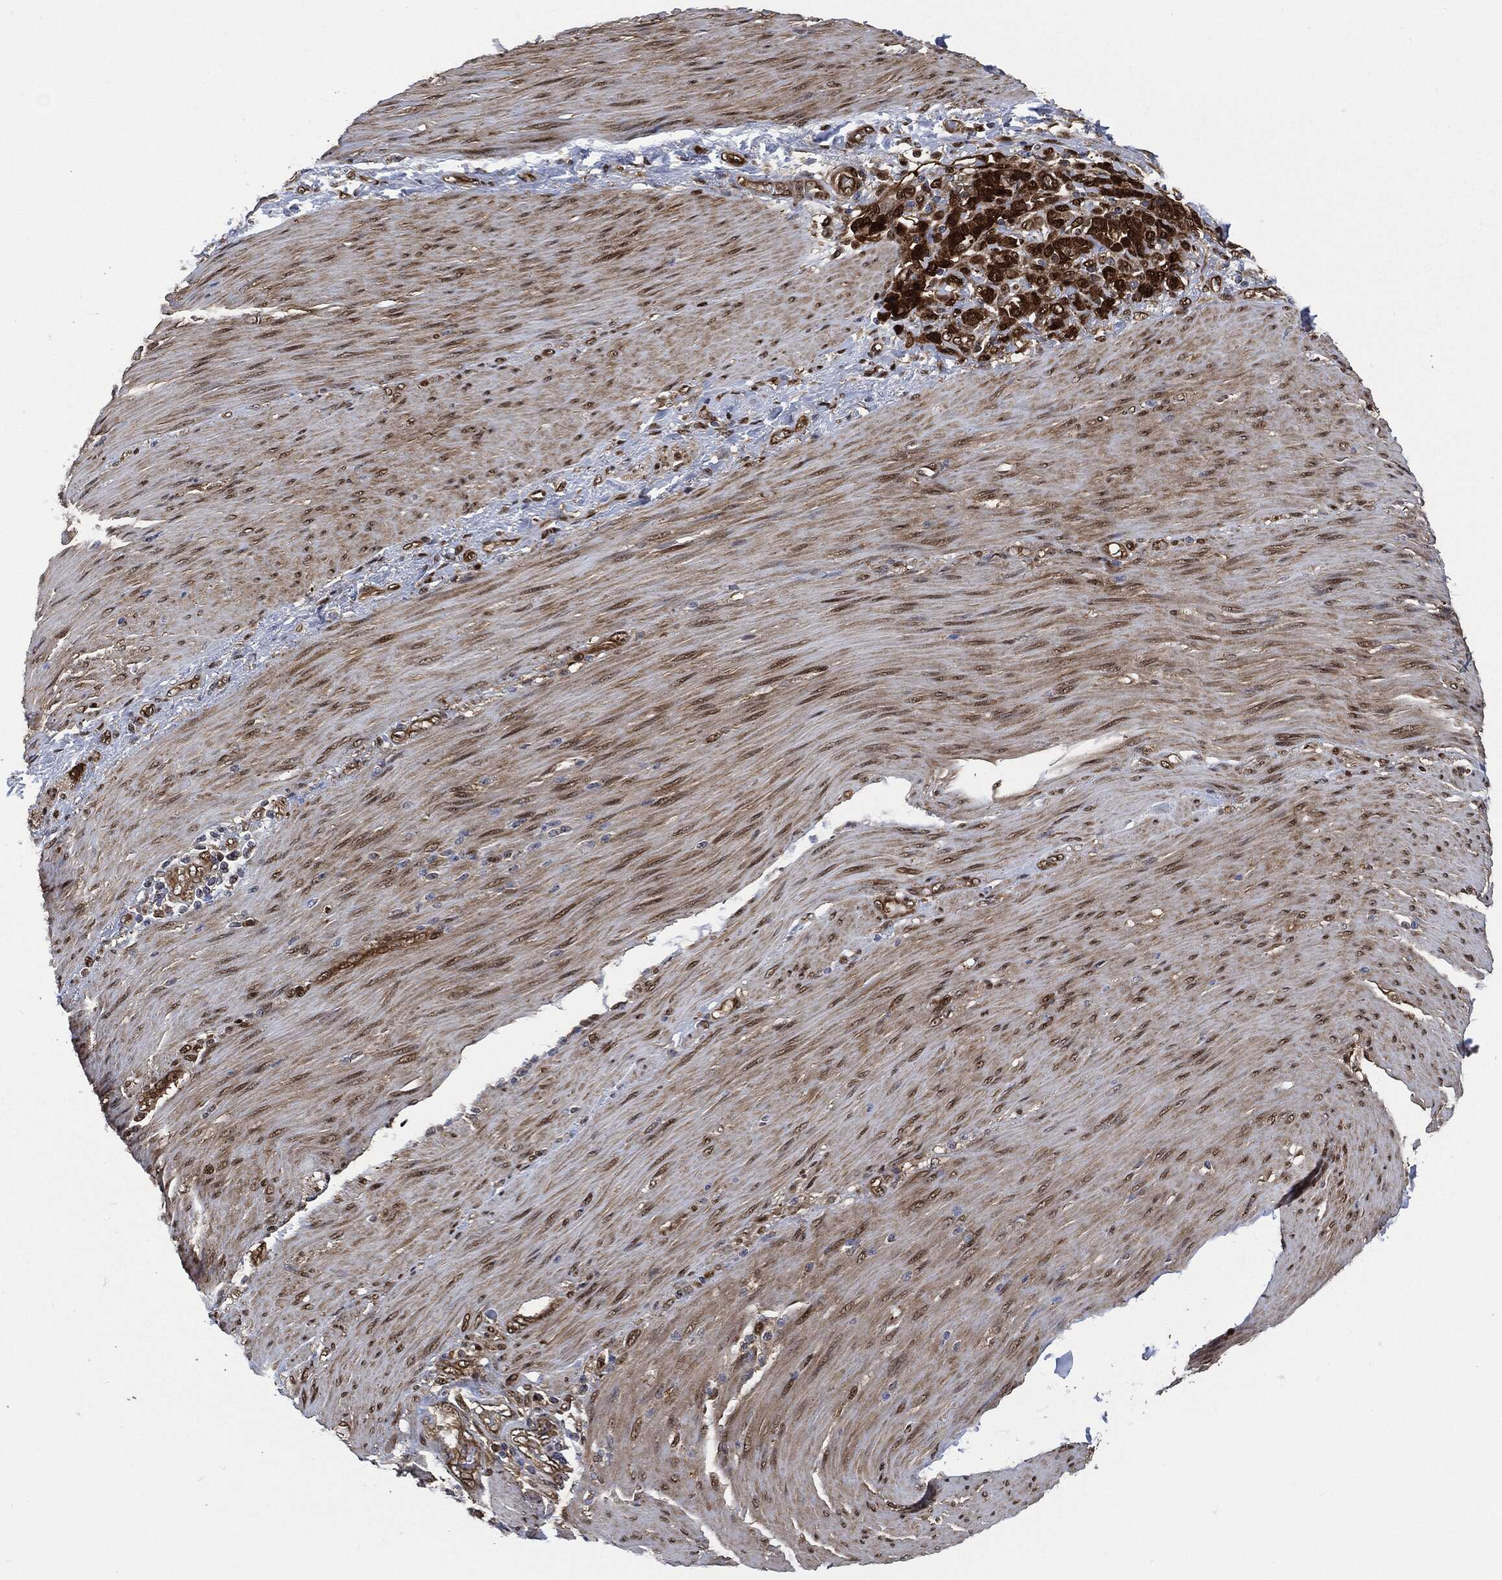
{"staining": {"intensity": "strong", "quantity": ">75%", "location": "cytoplasmic/membranous,nuclear"}, "tissue": "stomach cancer", "cell_type": "Tumor cells", "image_type": "cancer", "snomed": [{"axis": "morphology", "description": "Normal tissue, NOS"}, {"axis": "morphology", "description": "Adenocarcinoma, NOS"}, {"axis": "topography", "description": "Stomach"}], "caption": "IHC (DAB) staining of stomach cancer (adenocarcinoma) exhibits strong cytoplasmic/membranous and nuclear protein positivity in about >75% of tumor cells. The staining was performed using DAB, with brown indicating positive protein expression. Nuclei are stained blue with hematoxylin.", "gene": "DCTN1", "patient": {"sex": "female", "age": 79}}